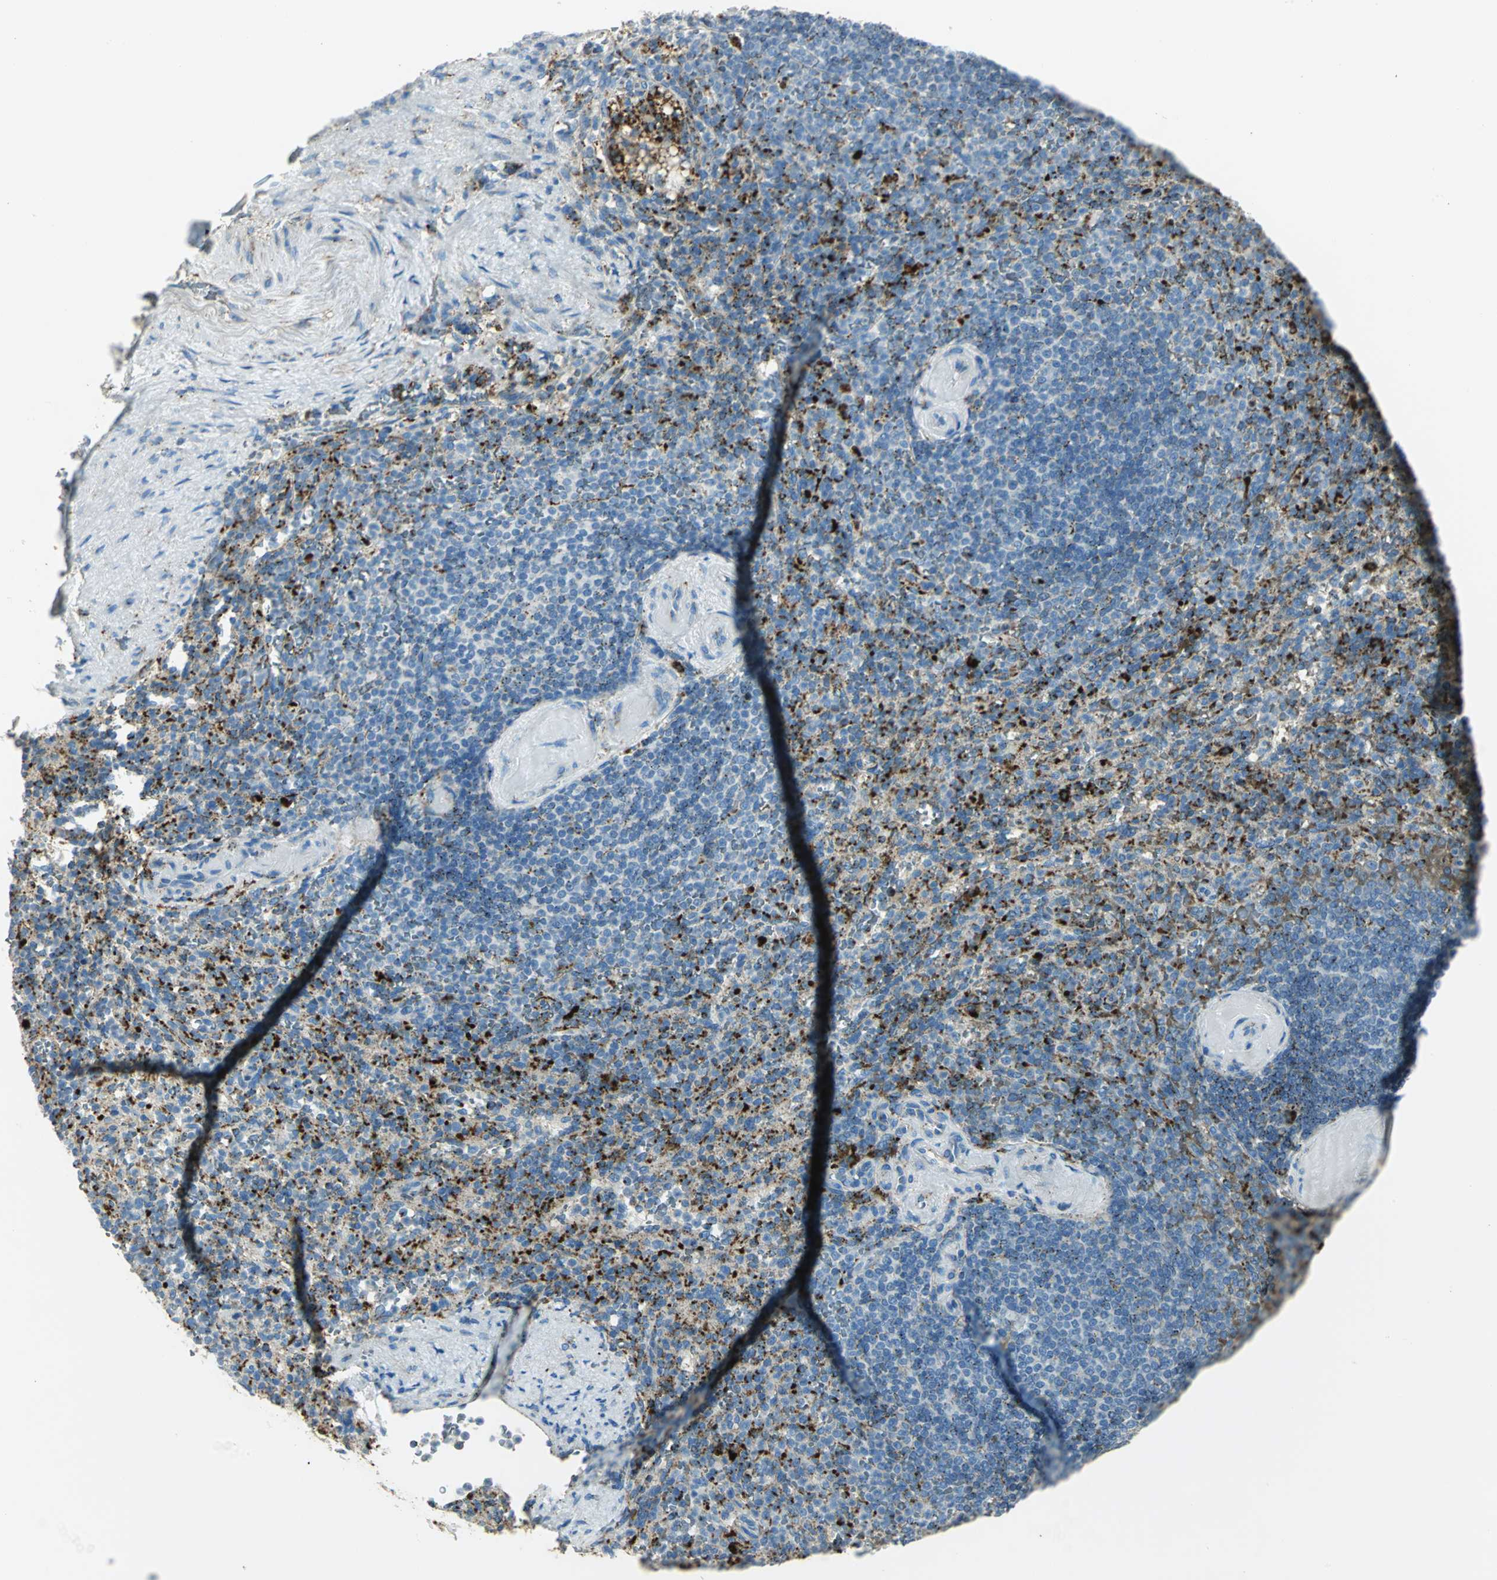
{"staining": {"intensity": "strong", "quantity": ">75%", "location": "cytoplasmic/membranous"}, "tissue": "spleen", "cell_type": "Cells in red pulp", "image_type": "normal", "snomed": [{"axis": "morphology", "description": "Normal tissue, NOS"}, {"axis": "topography", "description": "Spleen"}], "caption": "Immunohistochemical staining of normal spleen shows >75% levels of strong cytoplasmic/membranous protein staining in approximately >75% of cells in red pulp.", "gene": "ARSA", "patient": {"sex": "female", "age": 74}}